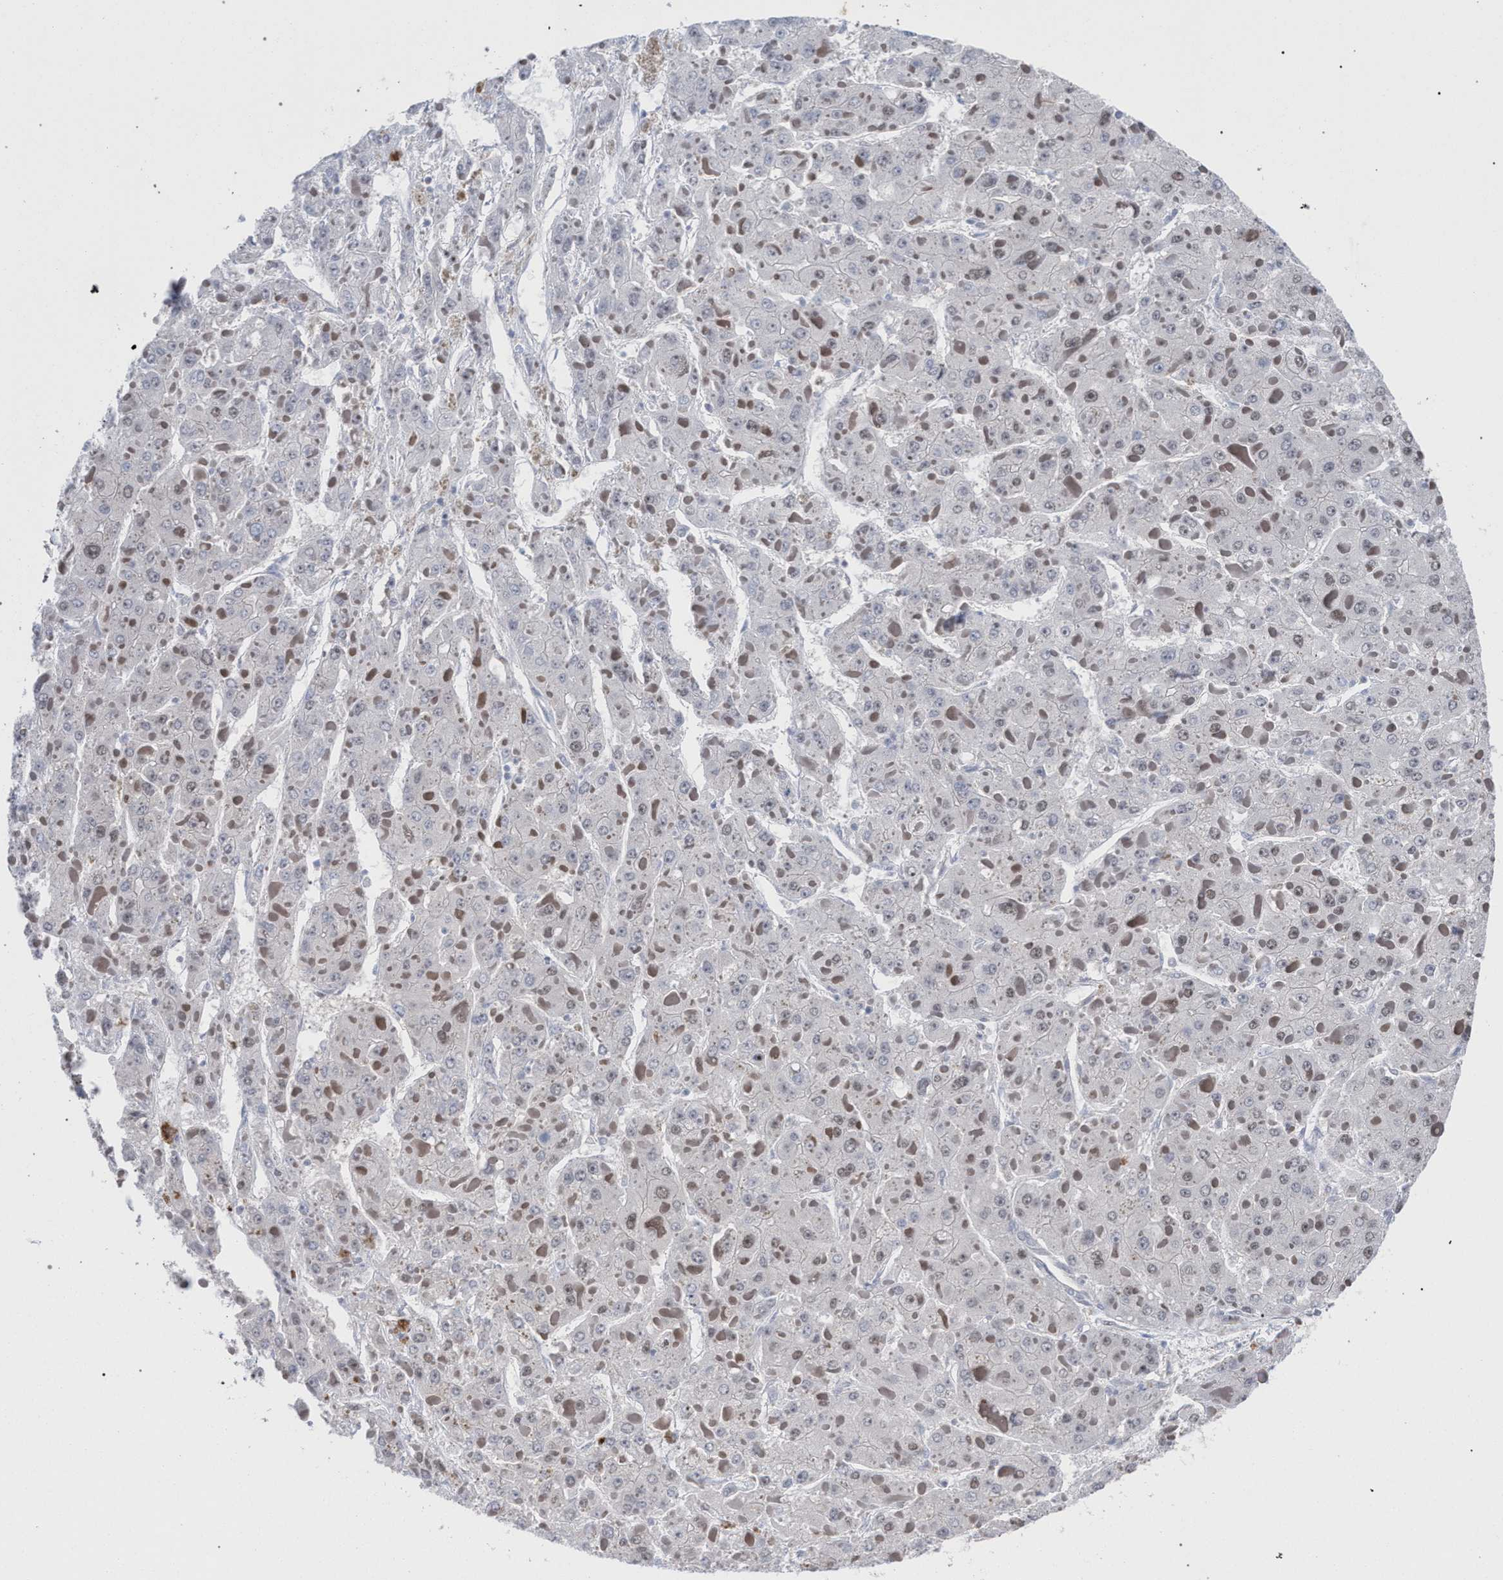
{"staining": {"intensity": "negative", "quantity": "none", "location": "none"}, "tissue": "liver cancer", "cell_type": "Tumor cells", "image_type": "cancer", "snomed": [{"axis": "morphology", "description": "Carcinoma, Hepatocellular, NOS"}, {"axis": "topography", "description": "Liver"}], "caption": "IHC image of human liver cancer (hepatocellular carcinoma) stained for a protein (brown), which reveals no staining in tumor cells.", "gene": "SCAF4", "patient": {"sex": "female", "age": 73}}